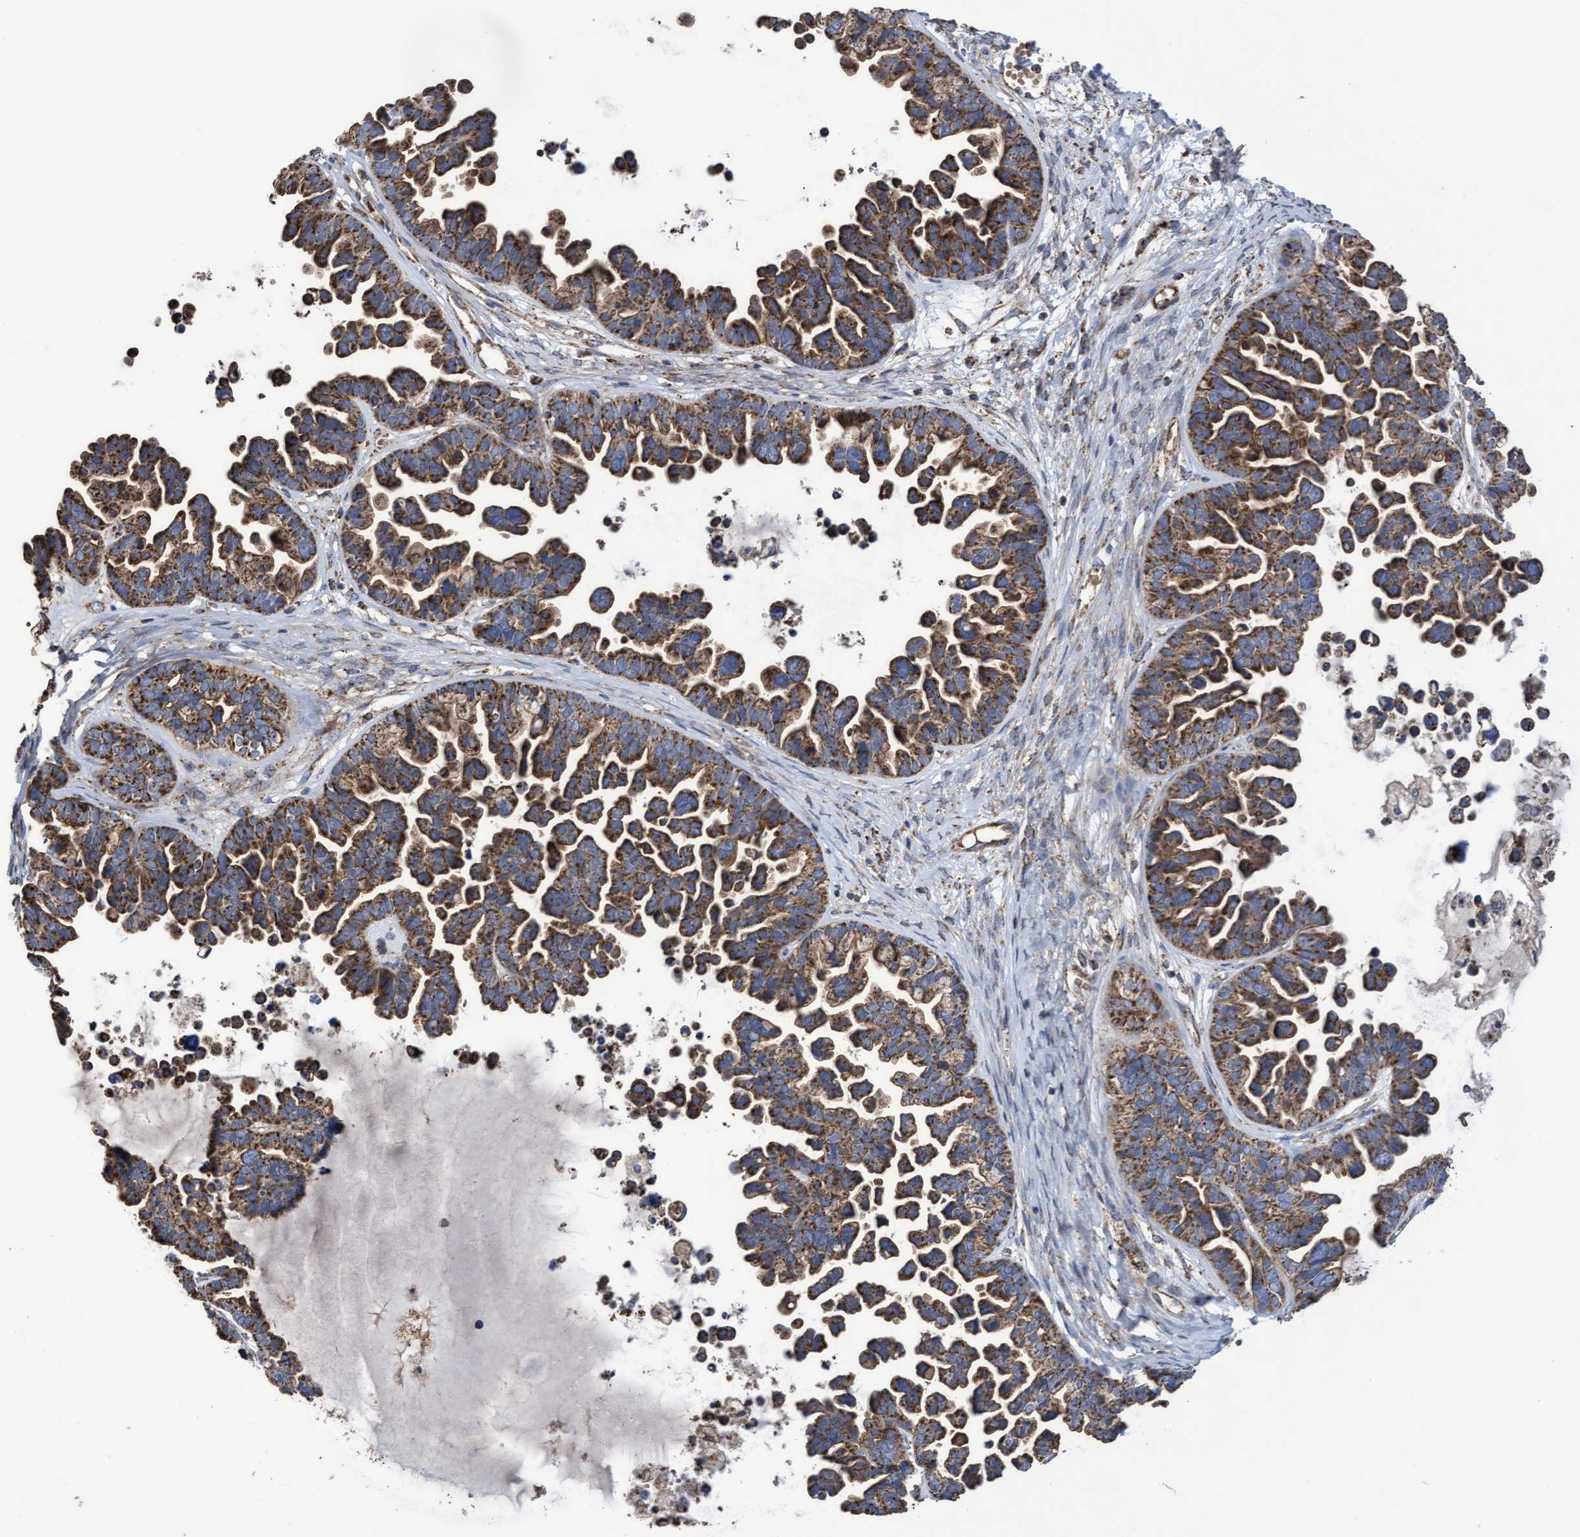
{"staining": {"intensity": "moderate", "quantity": ">75%", "location": "cytoplasmic/membranous"}, "tissue": "ovarian cancer", "cell_type": "Tumor cells", "image_type": "cancer", "snomed": [{"axis": "morphology", "description": "Cystadenocarcinoma, serous, NOS"}, {"axis": "topography", "description": "Ovary"}], "caption": "A micrograph of human ovarian cancer (serous cystadenocarcinoma) stained for a protein exhibits moderate cytoplasmic/membranous brown staining in tumor cells. The staining was performed using DAB to visualize the protein expression in brown, while the nuclei were stained in blue with hematoxylin (Magnification: 20x).", "gene": "COBL", "patient": {"sex": "female", "age": 56}}